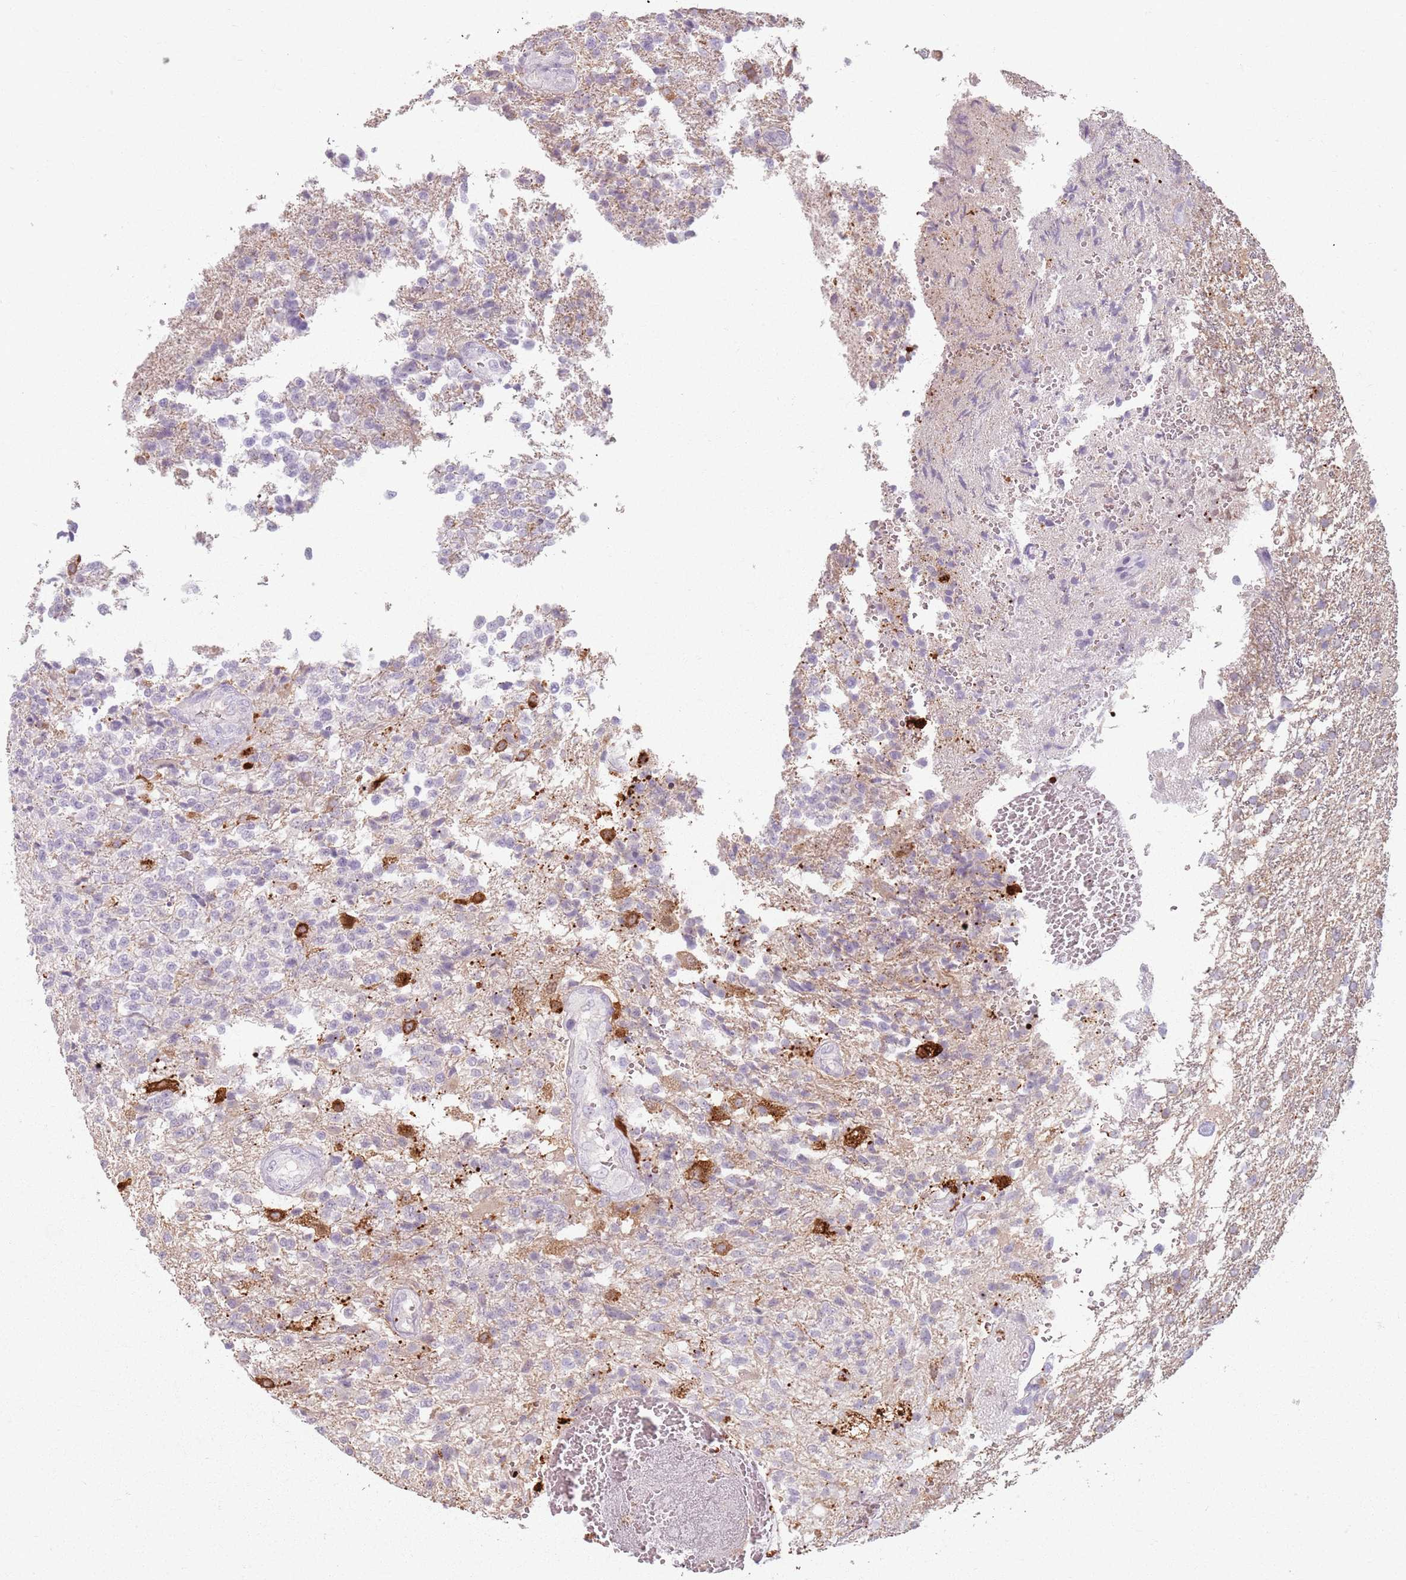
{"staining": {"intensity": "negative", "quantity": "none", "location": "none"}, "tissue": "glioma", "cell_type": "Tumor cells", "image_type": "cancer", "snomed": [{"axis": "morphology", "description": "Glioma, malignant, High grade"}, {"axis": "topography", "description": "Brain"}], "caption": "Tumor cells are negative for protein expression in human malignant glioma (high-grade). The staining was performed using DAB to visualize the protein expression in brown, while the nuclei were stained in blue with hematoxylin (Magnification: 20x).", "gene": "GDPGP1", "patient": {"sex": "male", "age": 56}}